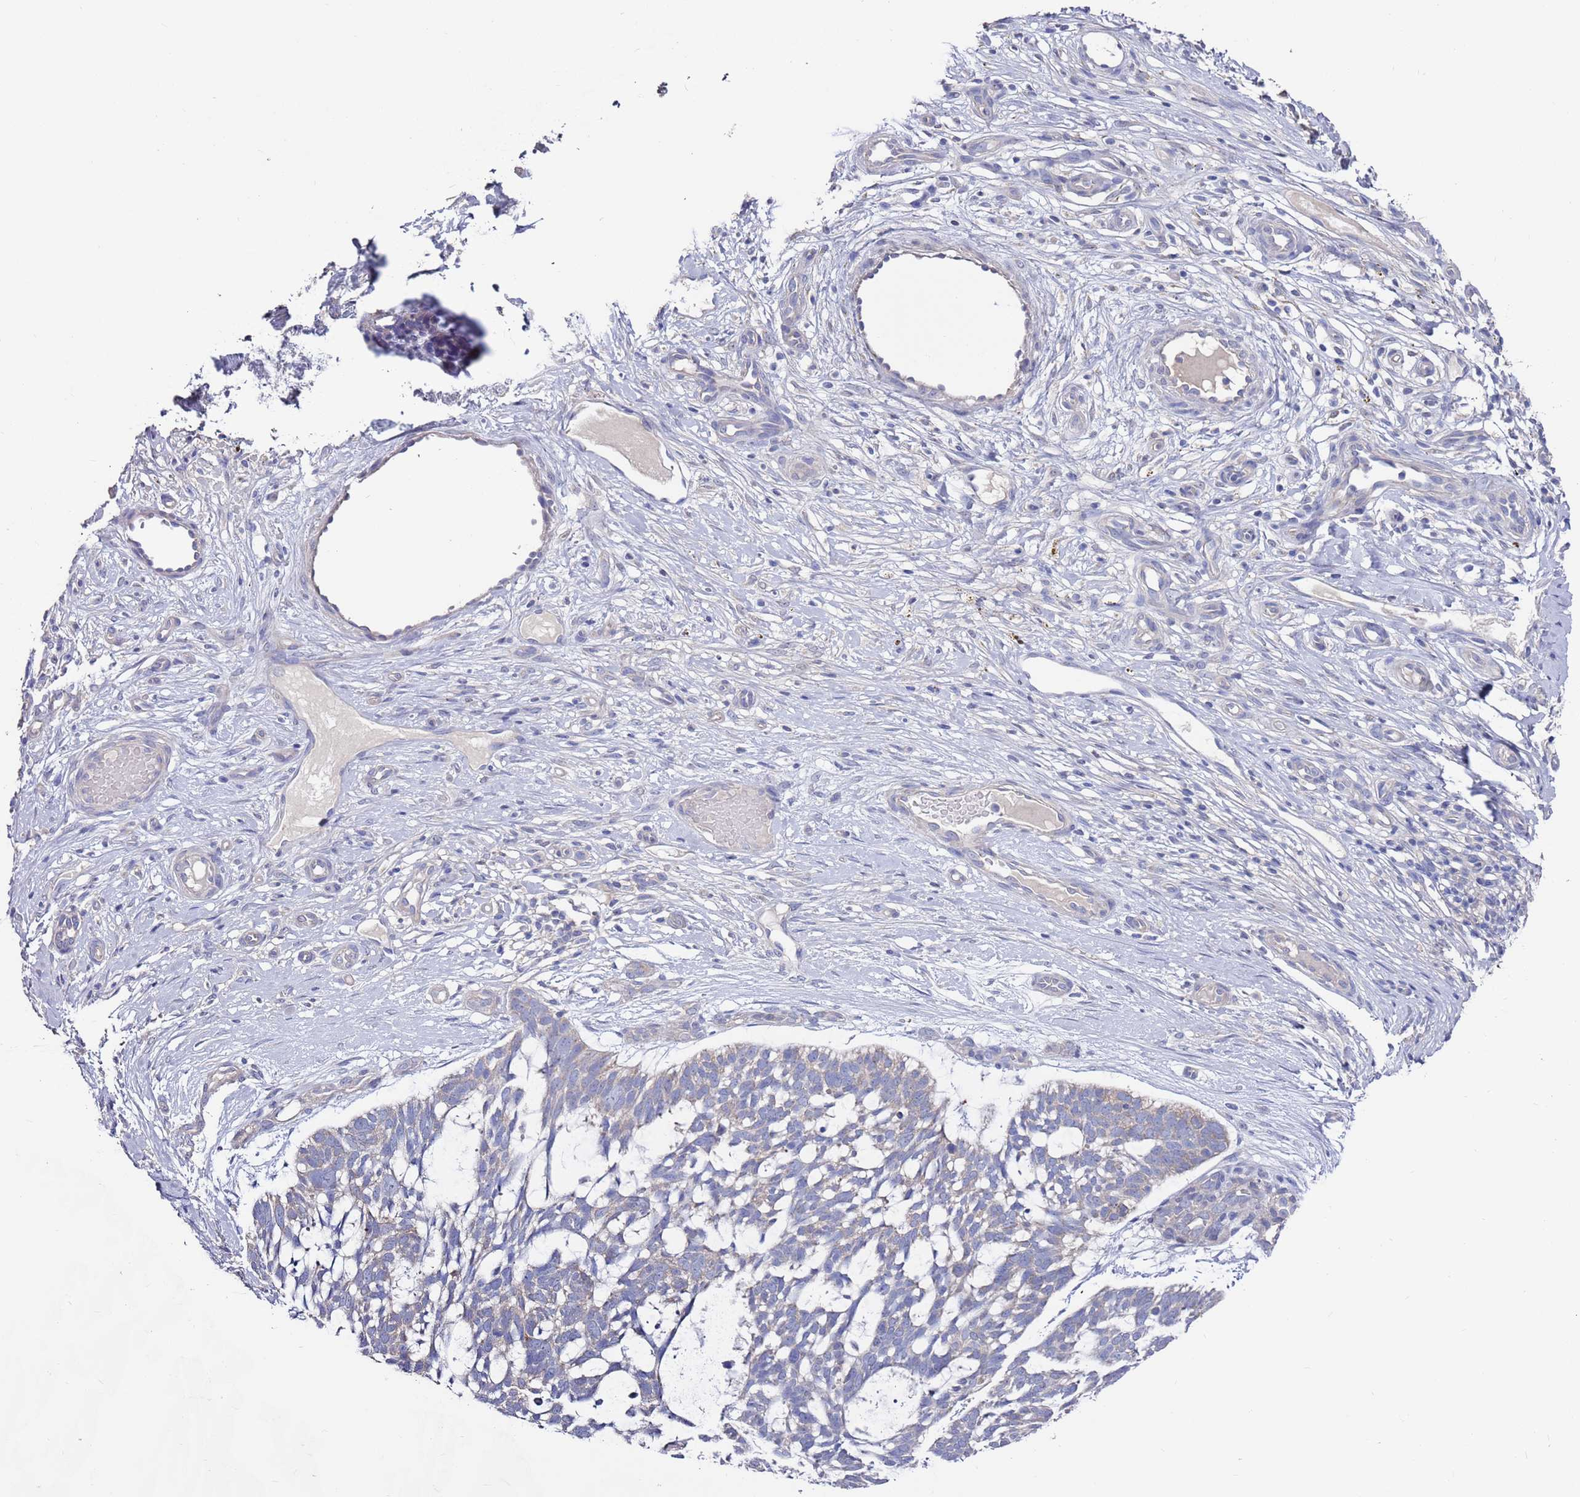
{"staining": {"intensity": "weak", "quantity": "<25%", "location": "cytoplasmic/membranous"}, "tissue": "skin cancer", "cell_type": "Tumor cells", "image_type": "cancer", "snomed": [{"axis": "morphology", "description": "Basal cell carcinoma"}, {"axis": "topography", "description": "Skin"}], "caption": "The micrograph exhibits no significant positivity in tumor cells of basal cell carcinoma (skin).", "gene": "KRTCAP3", "patient": {"sex": "male", "age": 88}}